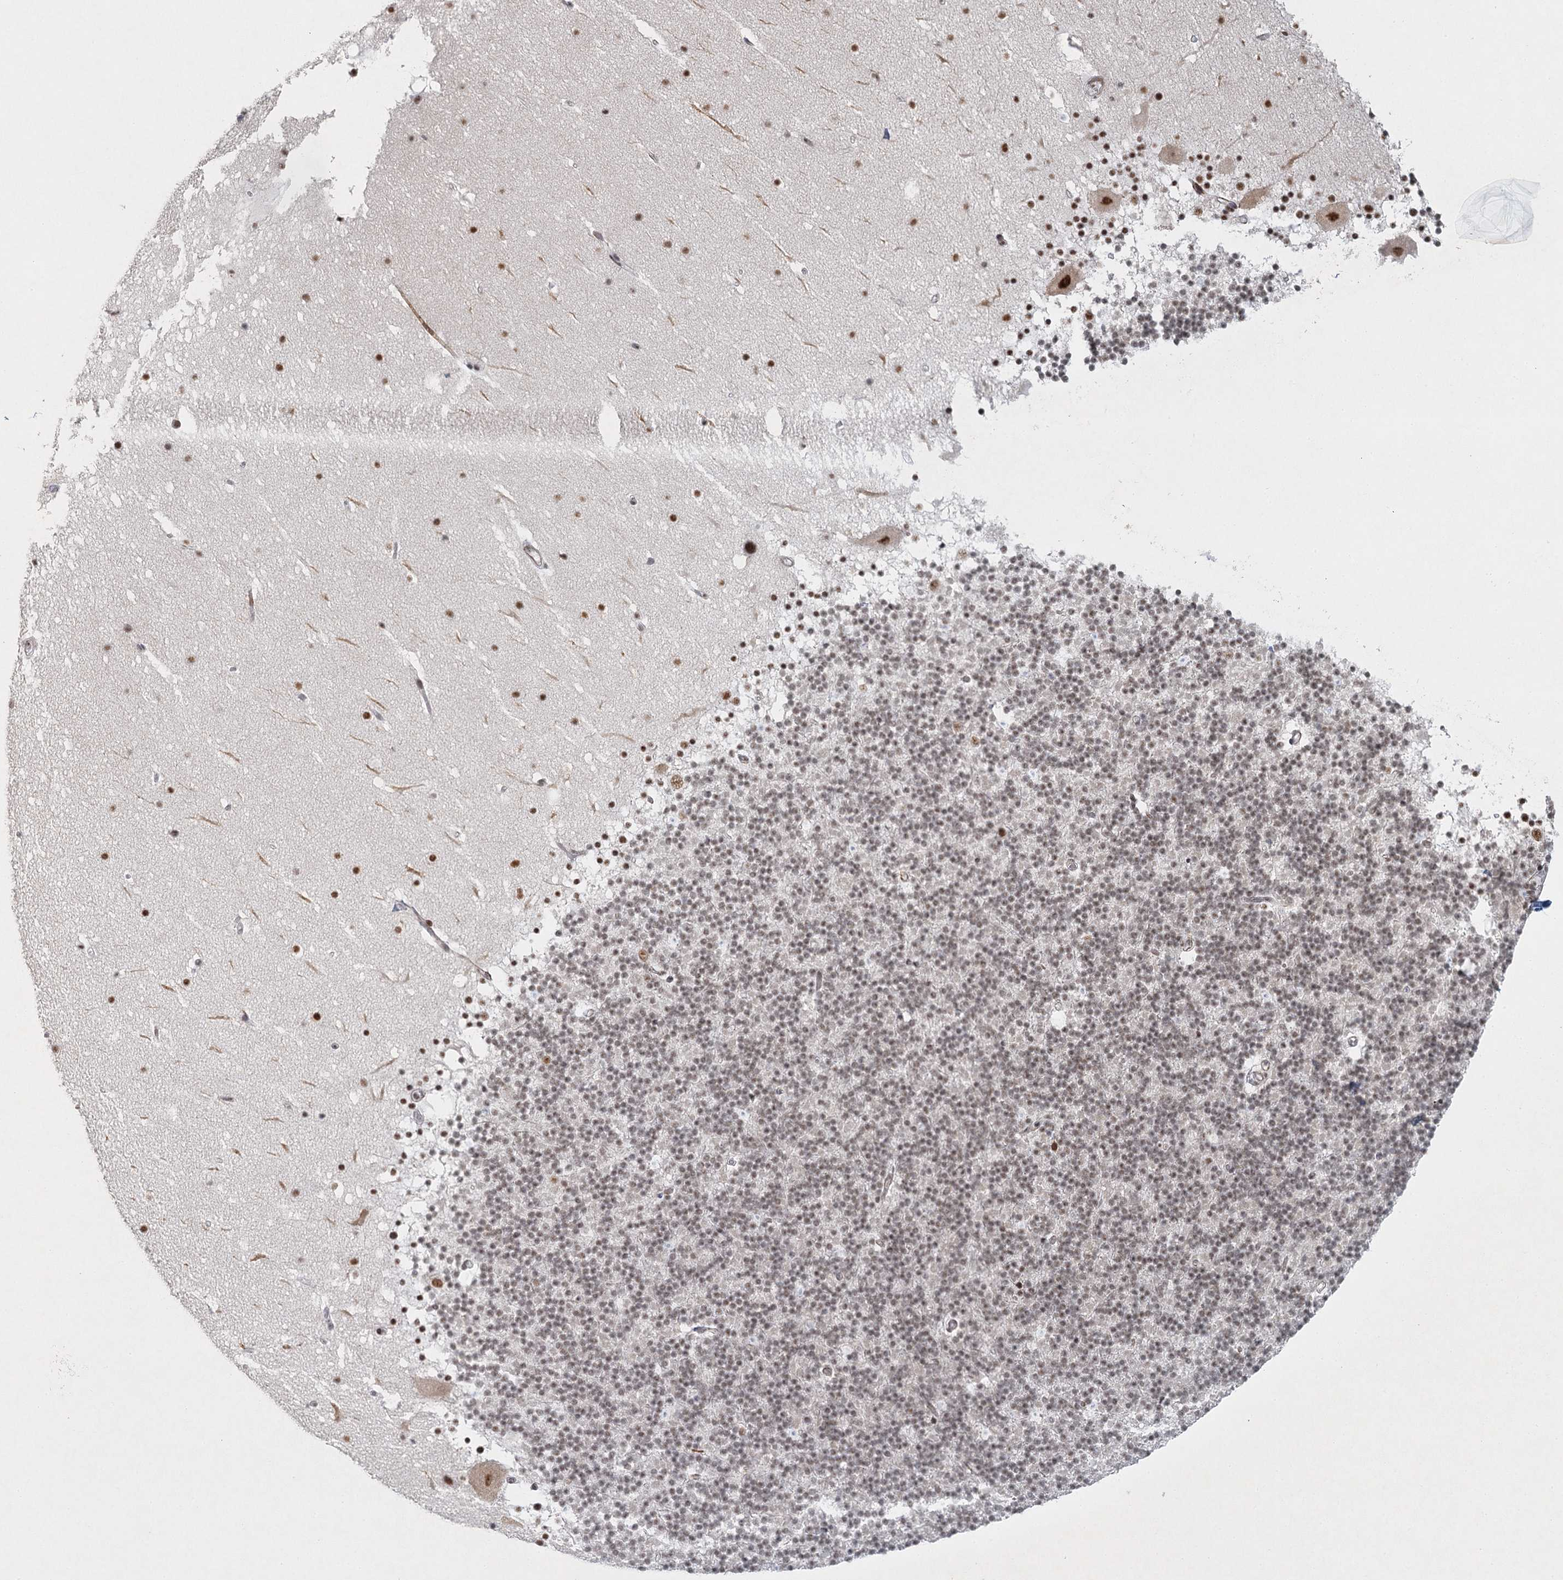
{"staining": {"intensity": "weak", "quantity": "25%-75%", "location": "nuclear"}, "tissue": "cerebellum", "cell_type": "Cells in granular layer", "image_type": "normal", "snomed": [{"axis": "morphology", "description": "Normal tissue, NOS"}, {"axis": "topography", "description": "Cerebellum"}], "caption": "The image shows a brown stain indicating the presence of a protein in the nuclear of cells in granular layer in cerebellum. (Brightfield microscopy of DAB IHC at high magnification).", "gene": "U2SURP", "patient": {"sex": "male", "age": 57}}